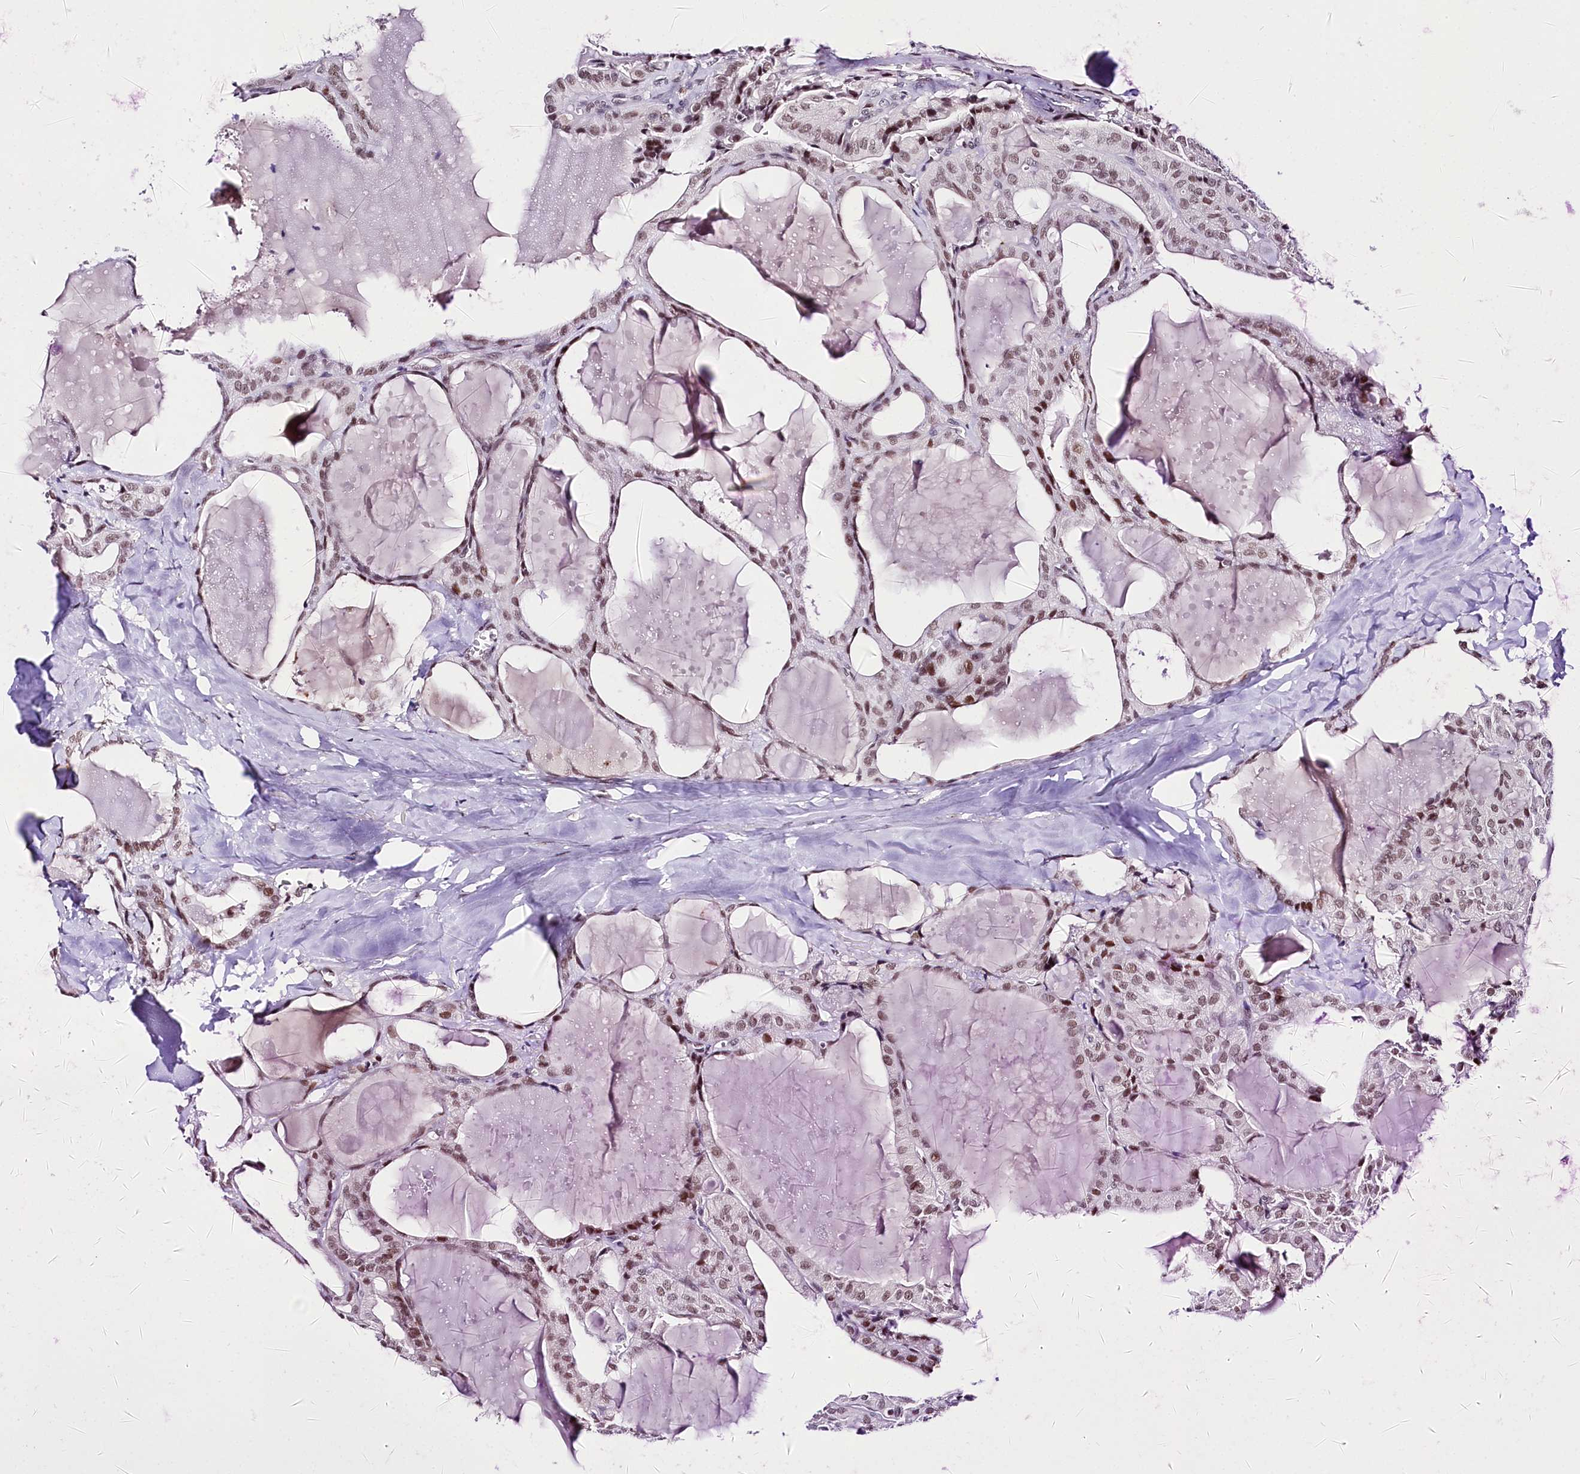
{"staining": {"intensity": "moderate", "quantity": ">75%", "location": "nuclear"}, "tissue": "thyroid cancer", "cell_type": "Tumor cells", "image_type": "cancer", "snomed": [{"axis": "morphology", "description": "Papillary adenocarcinoma, NOS"}, {"axis": "topography", "description": "Thyroid gland"}], "caption": "Moderate nuclear protein positivity is identified in approximately >75% of tumor cells in papillary adenocarcinoma (thyroid).", "gene": "SCAF11", "patient": {"sex": "male", "age": 52}}